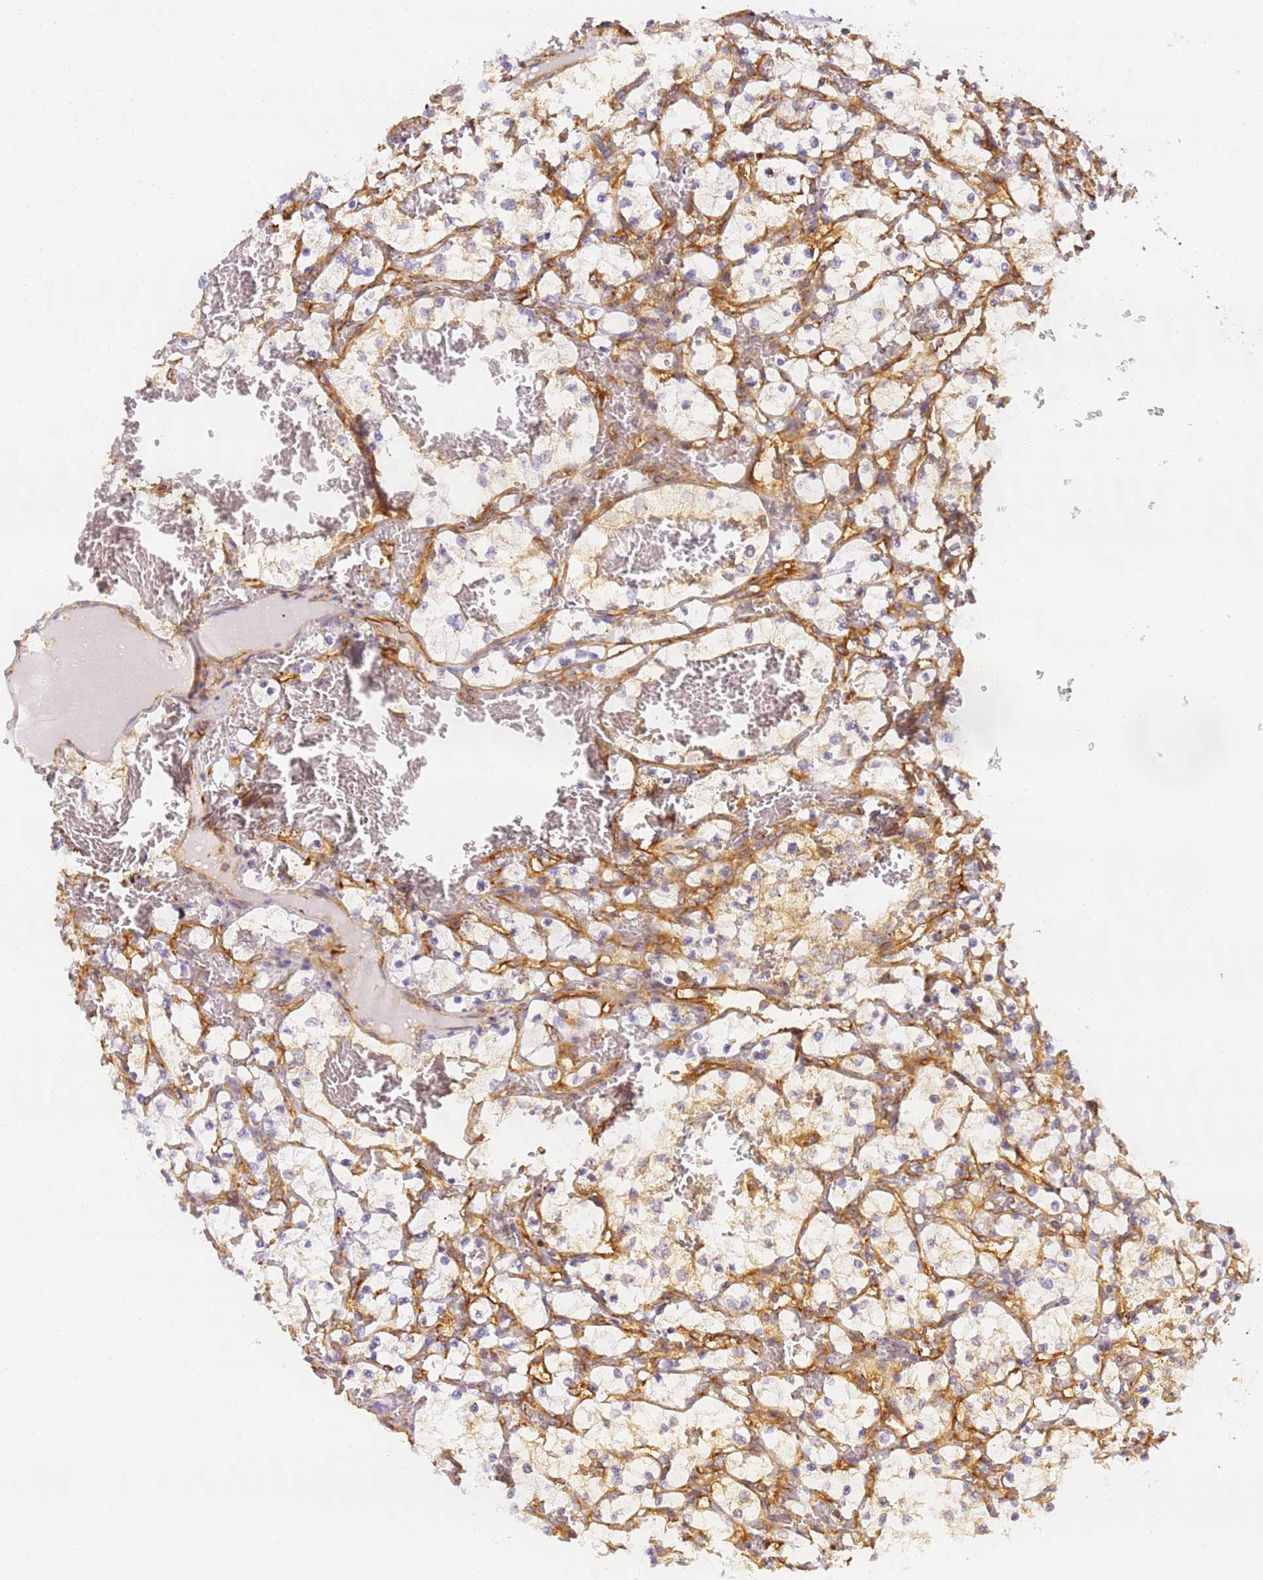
{"staining": {"intensity": "weak", "quantity": "<25%", "location": "cytoplasmic/membranous"}, "tissue": "renal cancer", "cell_type": "Tumor cells", "image_type": "cancer", "snomed": [{"axis": "morphology", "description": "Adenocarcinoma, NOS"}, {"axis": "topography", "description": "Kidney"}], "caption": "High power microscopy image of an IHC image of renal cancer, revealing no significant expression in tumor cells.", "gene": "DYNC1I2", "patient": {"sex": "female", "age": 69}}